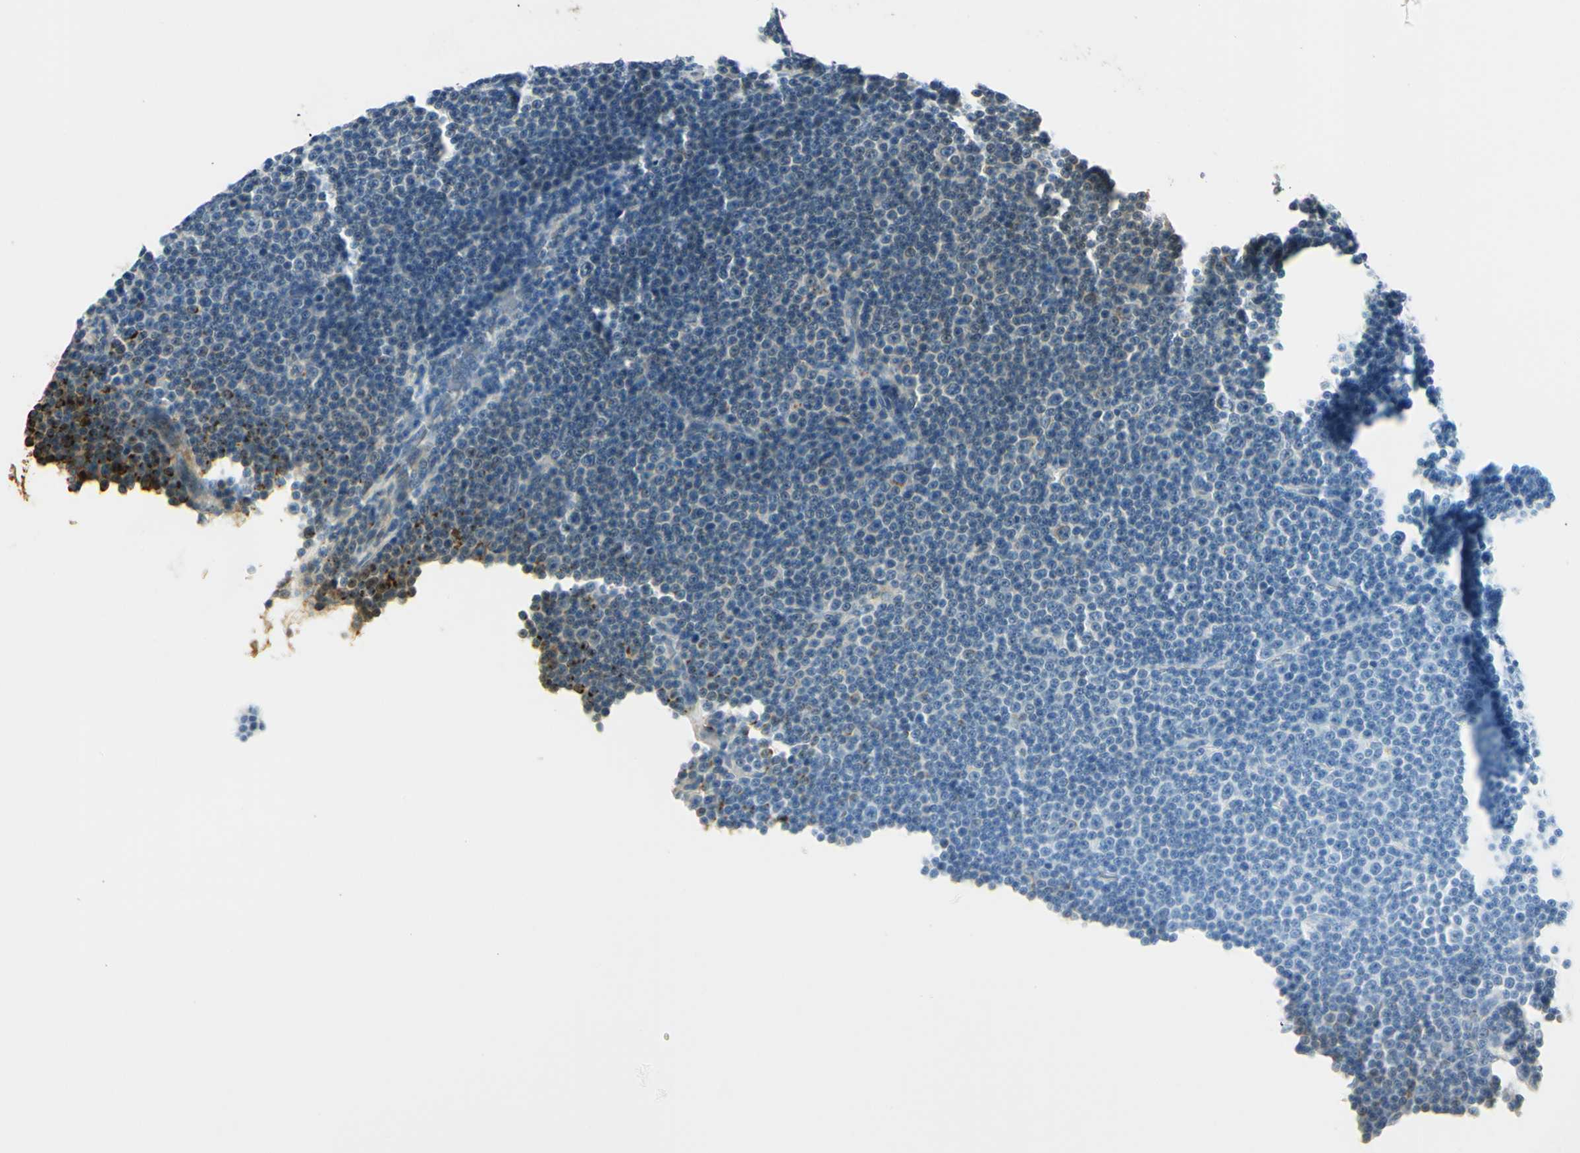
{"staining": {"intensity": "negative", "quantity": "none", "location": "none"}, "tissue": "lymphoma", "cell_type": "Tumor cells", "image_type": "cancer", "snomed": [{"axis": "morphology", "description": "Malignant lymphoma, non-Hodgkin's type, Low grade"}, {"axis": "topography", "description": "Lymph node"}], "caption": "Histopathology image shows no significant protein expression in tumor cells of lymphoma.", "gene": "ARHGEF17", "patient": {"sex": "female", "age": 67}}